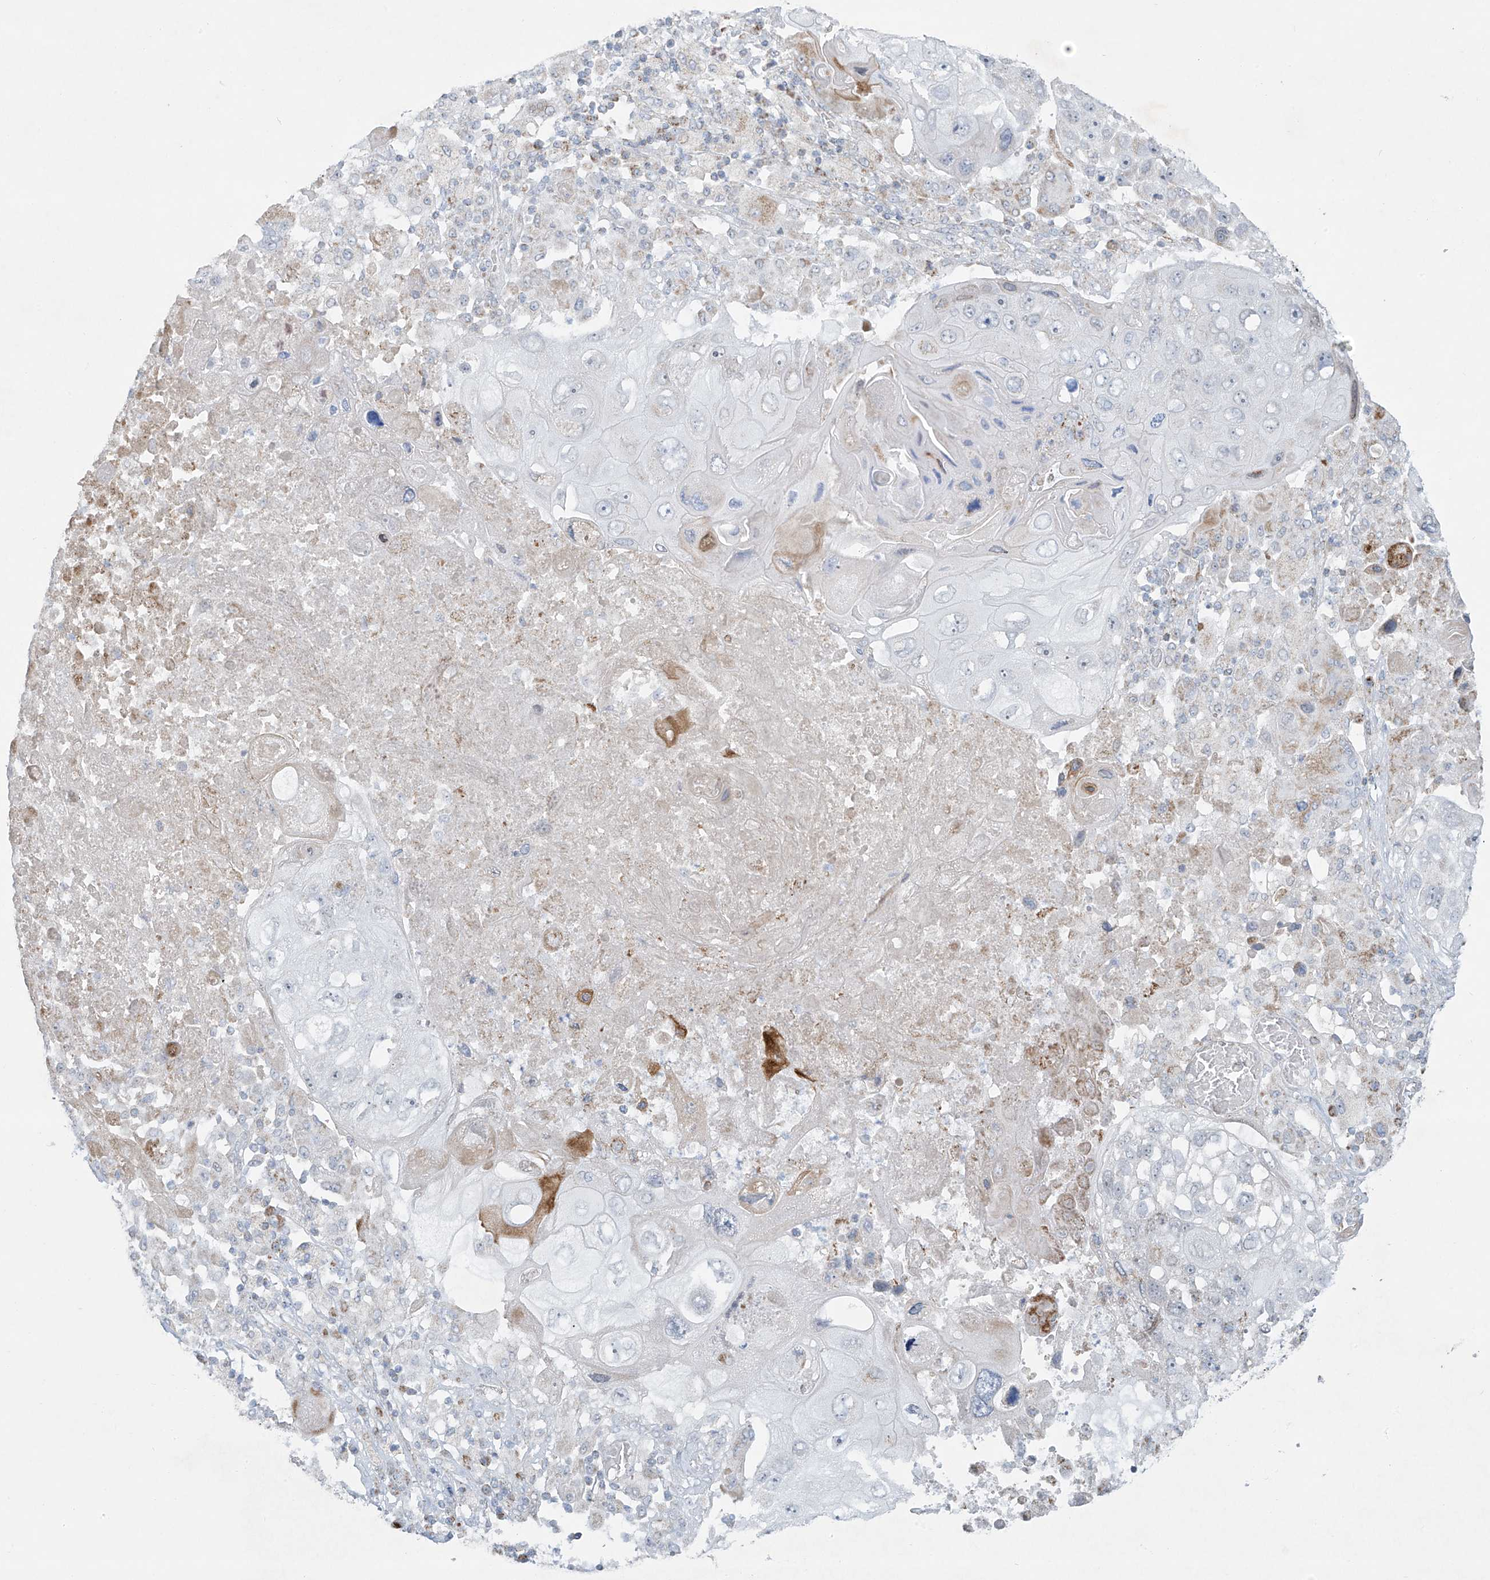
{"staining": {"intensity": "negative", "quantity": "none", "location": "none"}, "tissue": "lung cancer", "cell_type": "Tumor cells", "image_type": "cancer", "snomed": [{"axis": "morphology", "description": "Squamous cell carcinoma, NOS"}, {"axis": "topography", "description": "Lung"}], "caption": "Human lung squamous cell carcinoma stained for a protein using immunohistochemistry (IHC) shows no expression in tumor cells.", "gene": "SMDT1", "patient": {"sex": "male", "age": 61}}